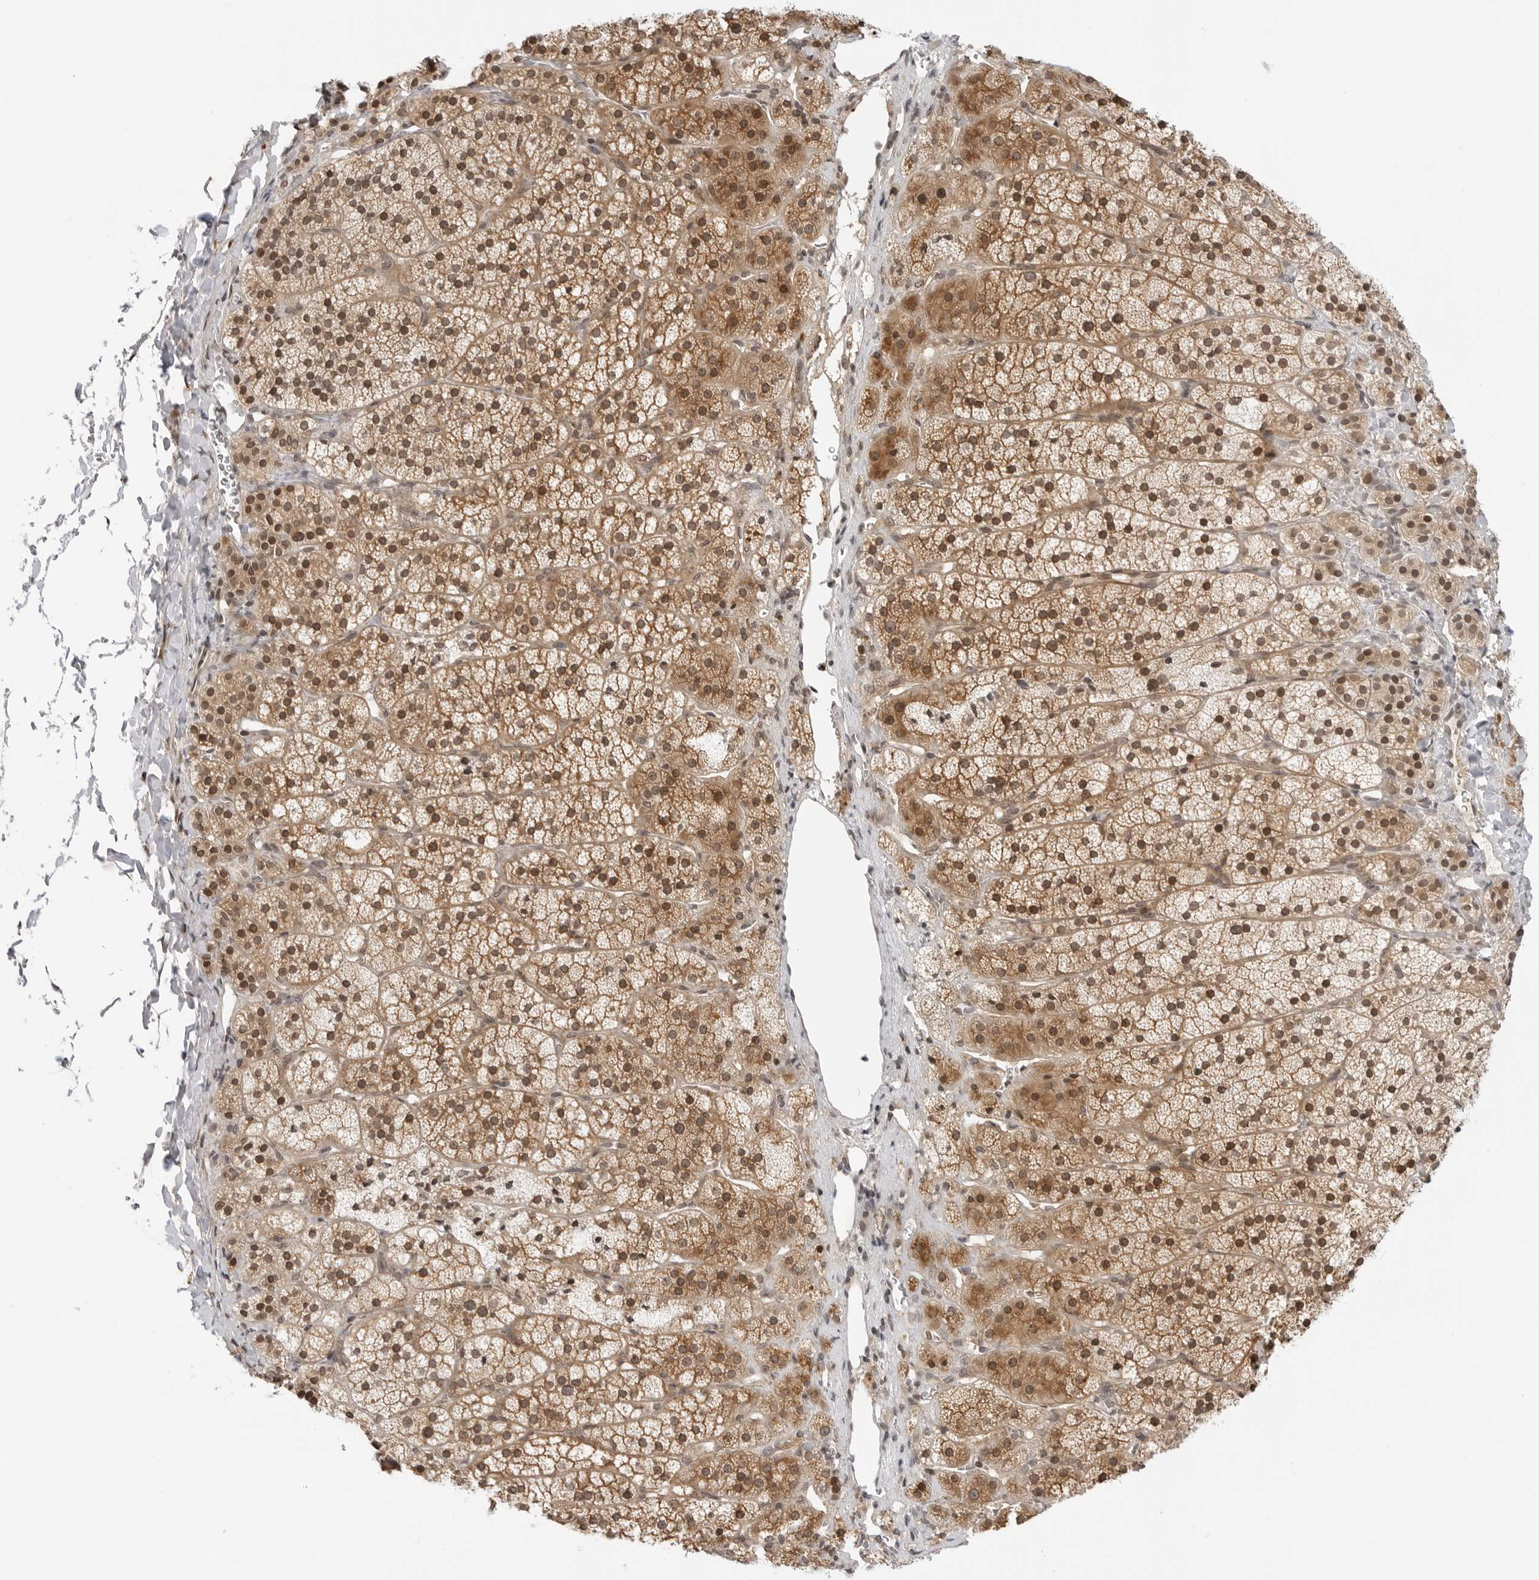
{"staining": {"intensity": "moderate", "quantity": ">75%", "location": "cytoplasmic/membranous,nuclear"}, "tissue": "adrenal gland", "cell_type": "Glandular cells", "image_type": "normal", "snomed": [{"axis": "morphology", "description": "Normal tissue, NOS"}, {"axis": "topography", "description": "Adrenal gland"}], "caption": "Moderate cytoplasmic/membranous,nuclear expression is appreciated in about >75% of glandular cells in benign adrenal gland. (DAB (3,3'-diaminobenzidine) IHC, brown staining for protein, blue staining for nuclei).", "gene": "MAP2K5", "patient": {"sex": "female", "age": 44}}